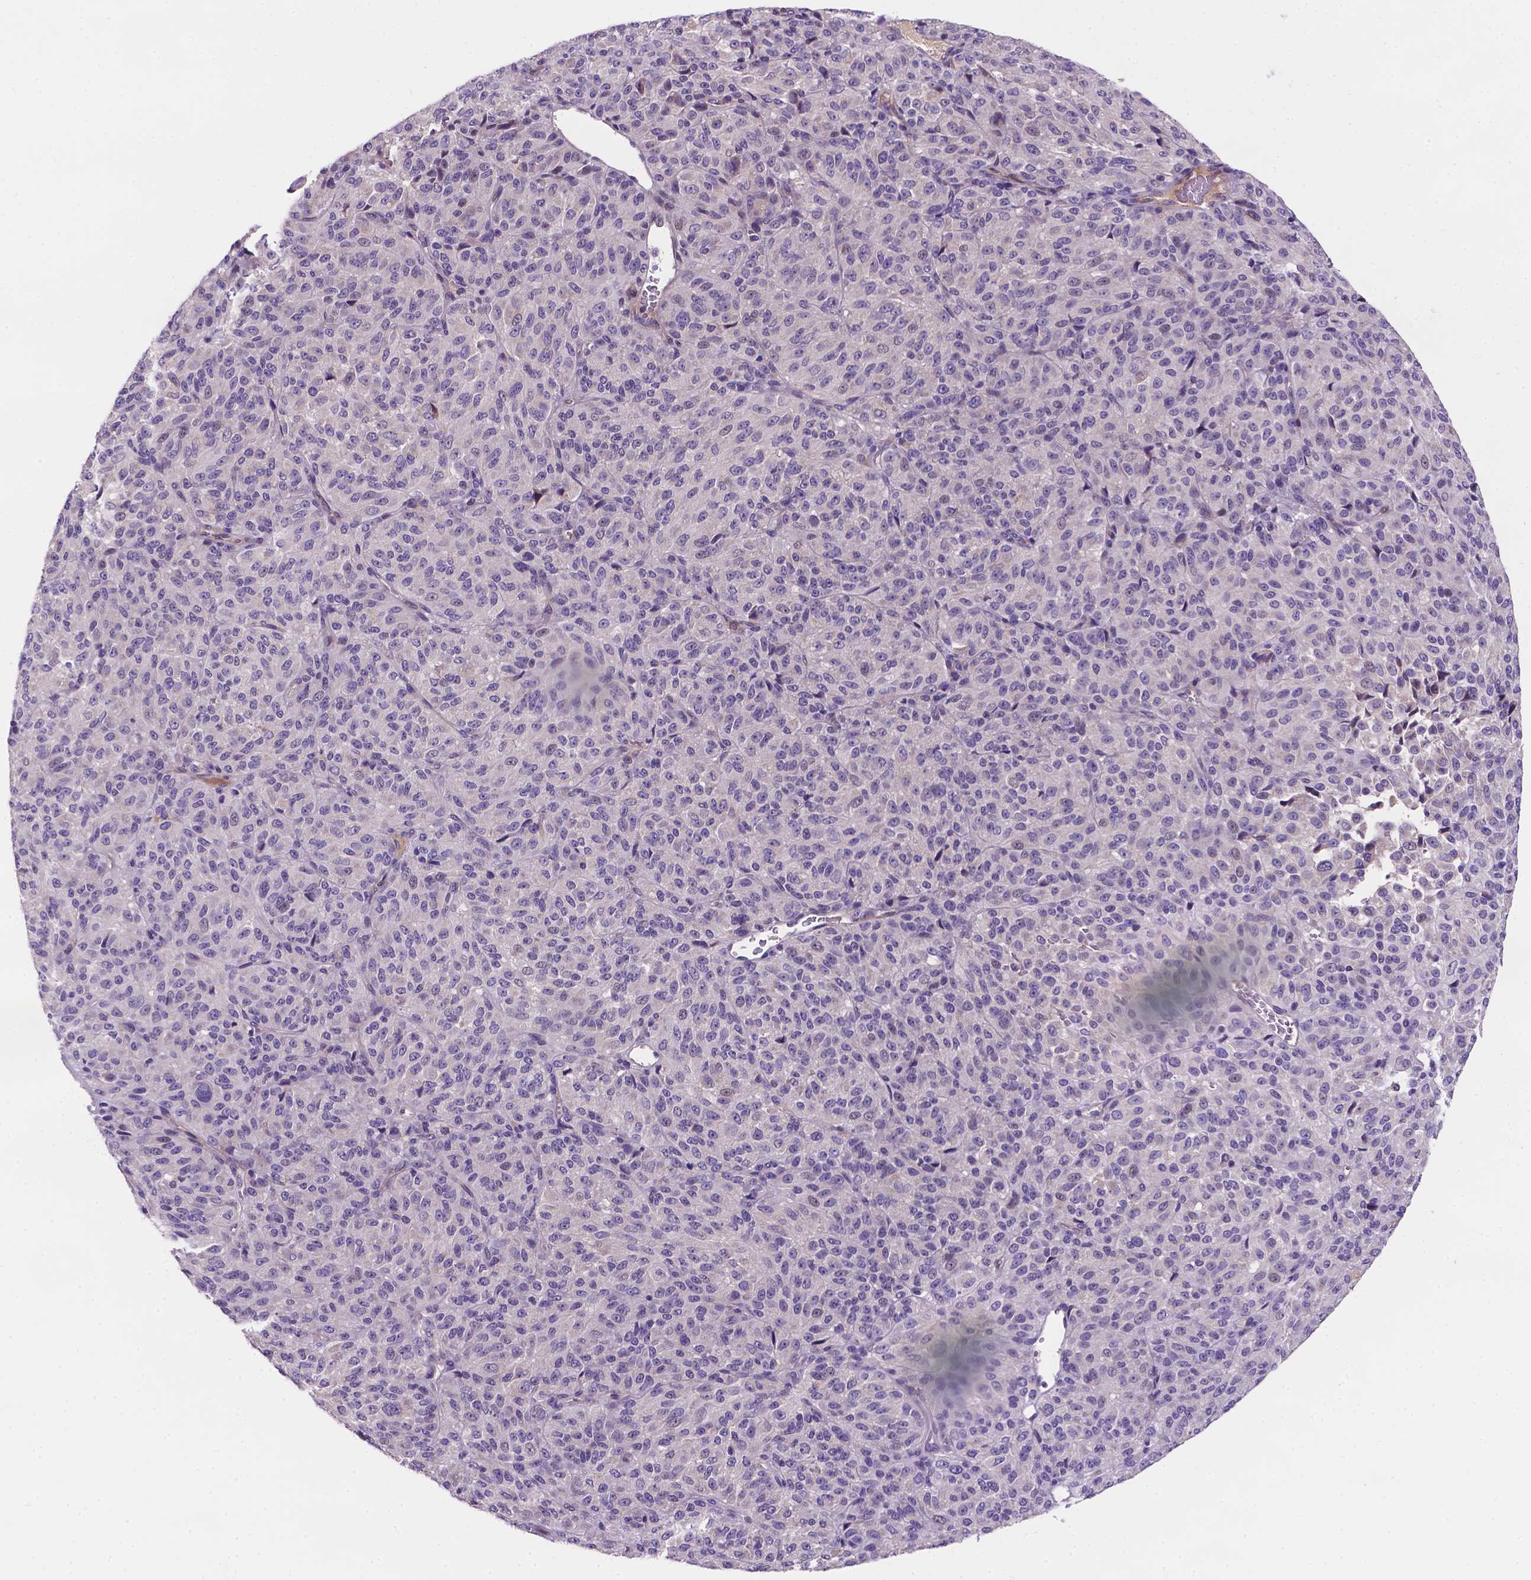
{"staining": {"intensity": "negative", "quantity": "none", "location": "none"}, "tissue": "melanoma", "cell_type": "Tumor cells", "image_type": "cancer", "snomed": [{"axis": "morphology", "description": "Malignant melanoma, Metastatic site"}, {"axis": "topography", "description": "Brain"}], "caption": "DAB immunohistochemical staining of human malignant melanoma (metastatic site) shows no significant positivity in tumor cells.", "gene": "TM4SF20", "patient": {"sex": "female", "age": 56}}